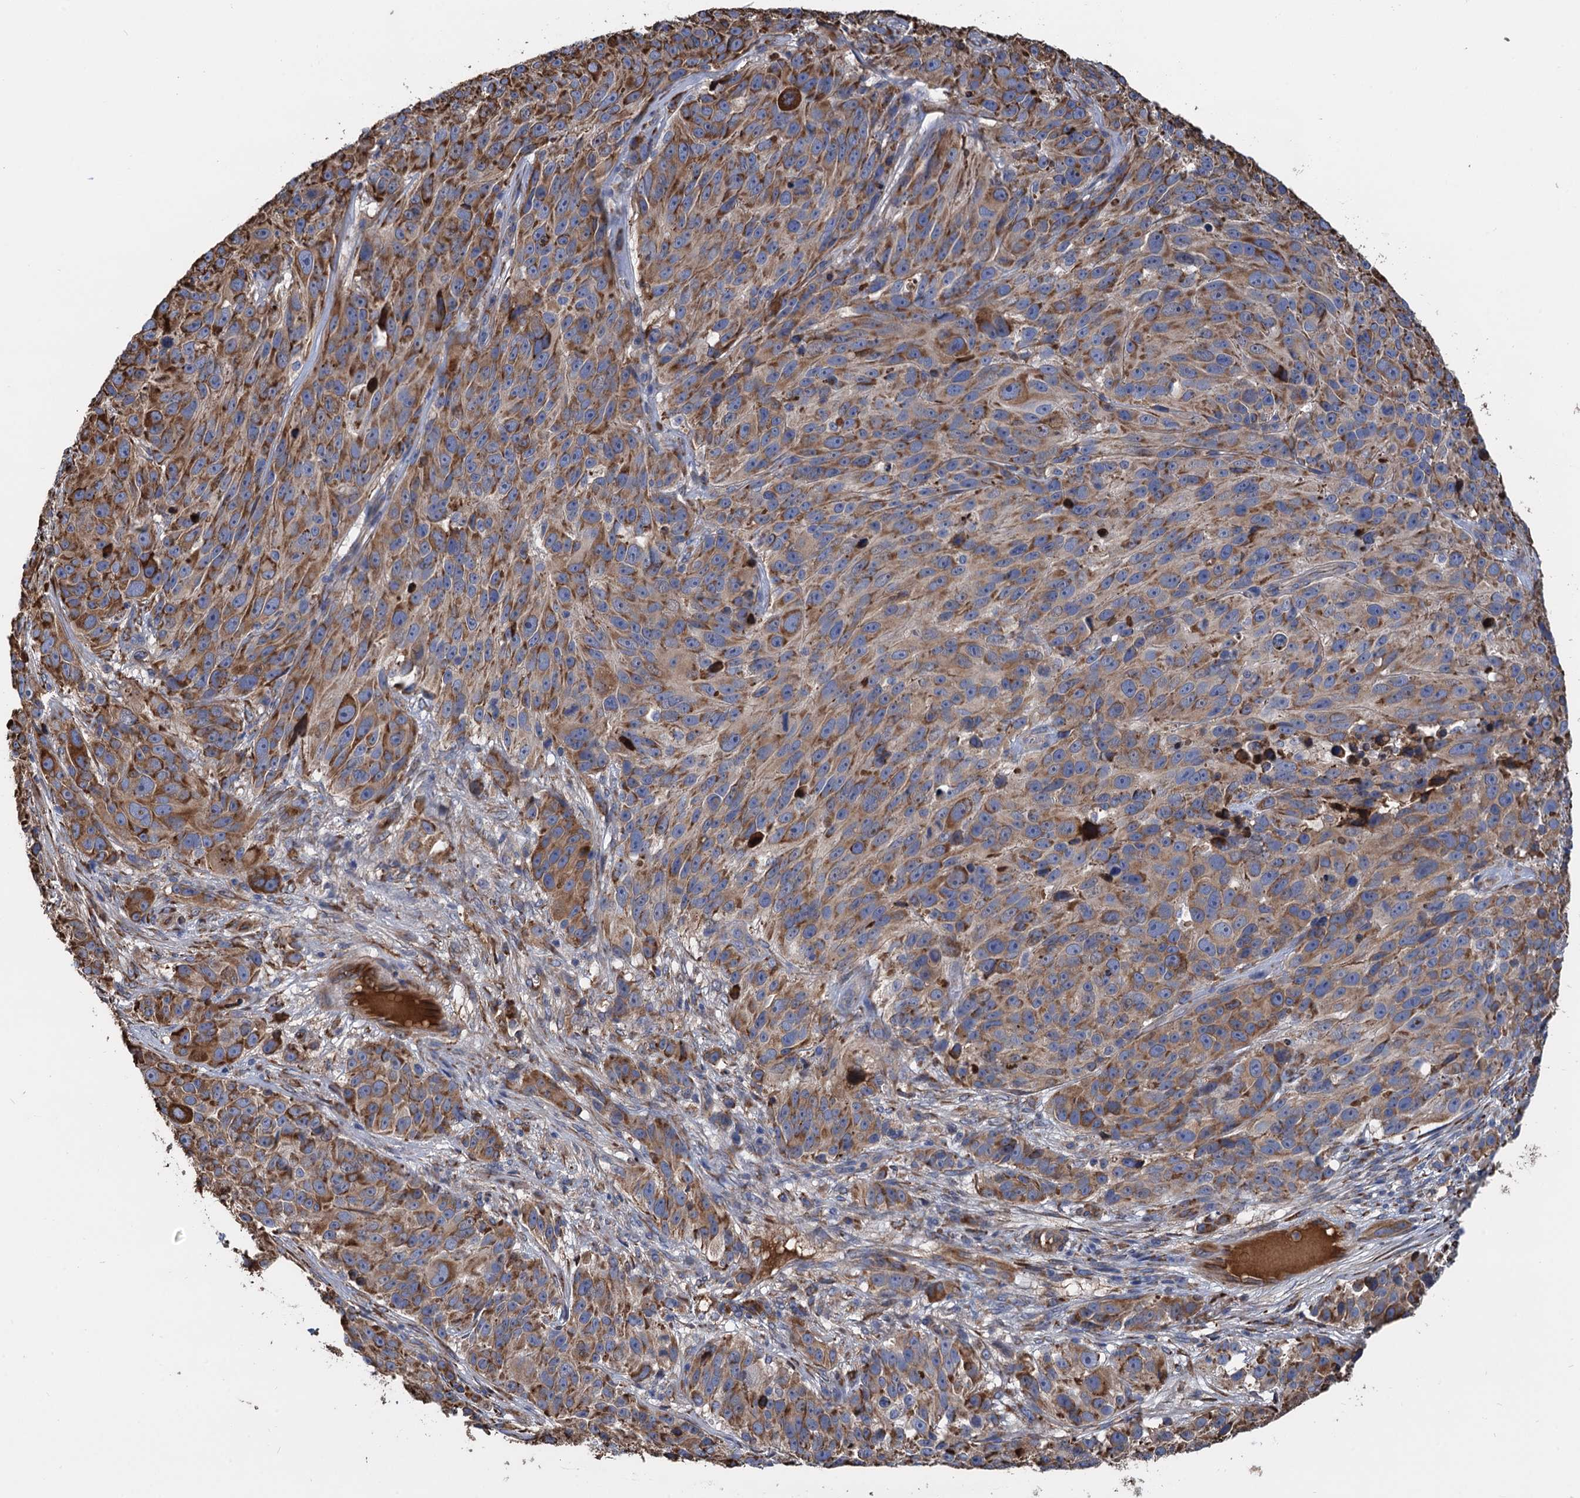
{"staining": {"intensity": "moderate", "quantity": ">75%", "location": "cytoplasmic/membranous"}, "tissue": "melanoma", "cell_type": "Tumor cells", "image_type": "cancer", "snomed": [{"axis": "morphology", "description": "Malignant melanoma, NOS"}, {"axis": "topography", "description": "Skin"}], "caption": "A micrograph showing moderate cytoplasmic/membranous staining in about >75% of tumor cells in malignant melanoma, as visualized by brown immunohistochemical staining.", "gene": "CNNM1", "patient": {"sex": "male", "age": 84}}